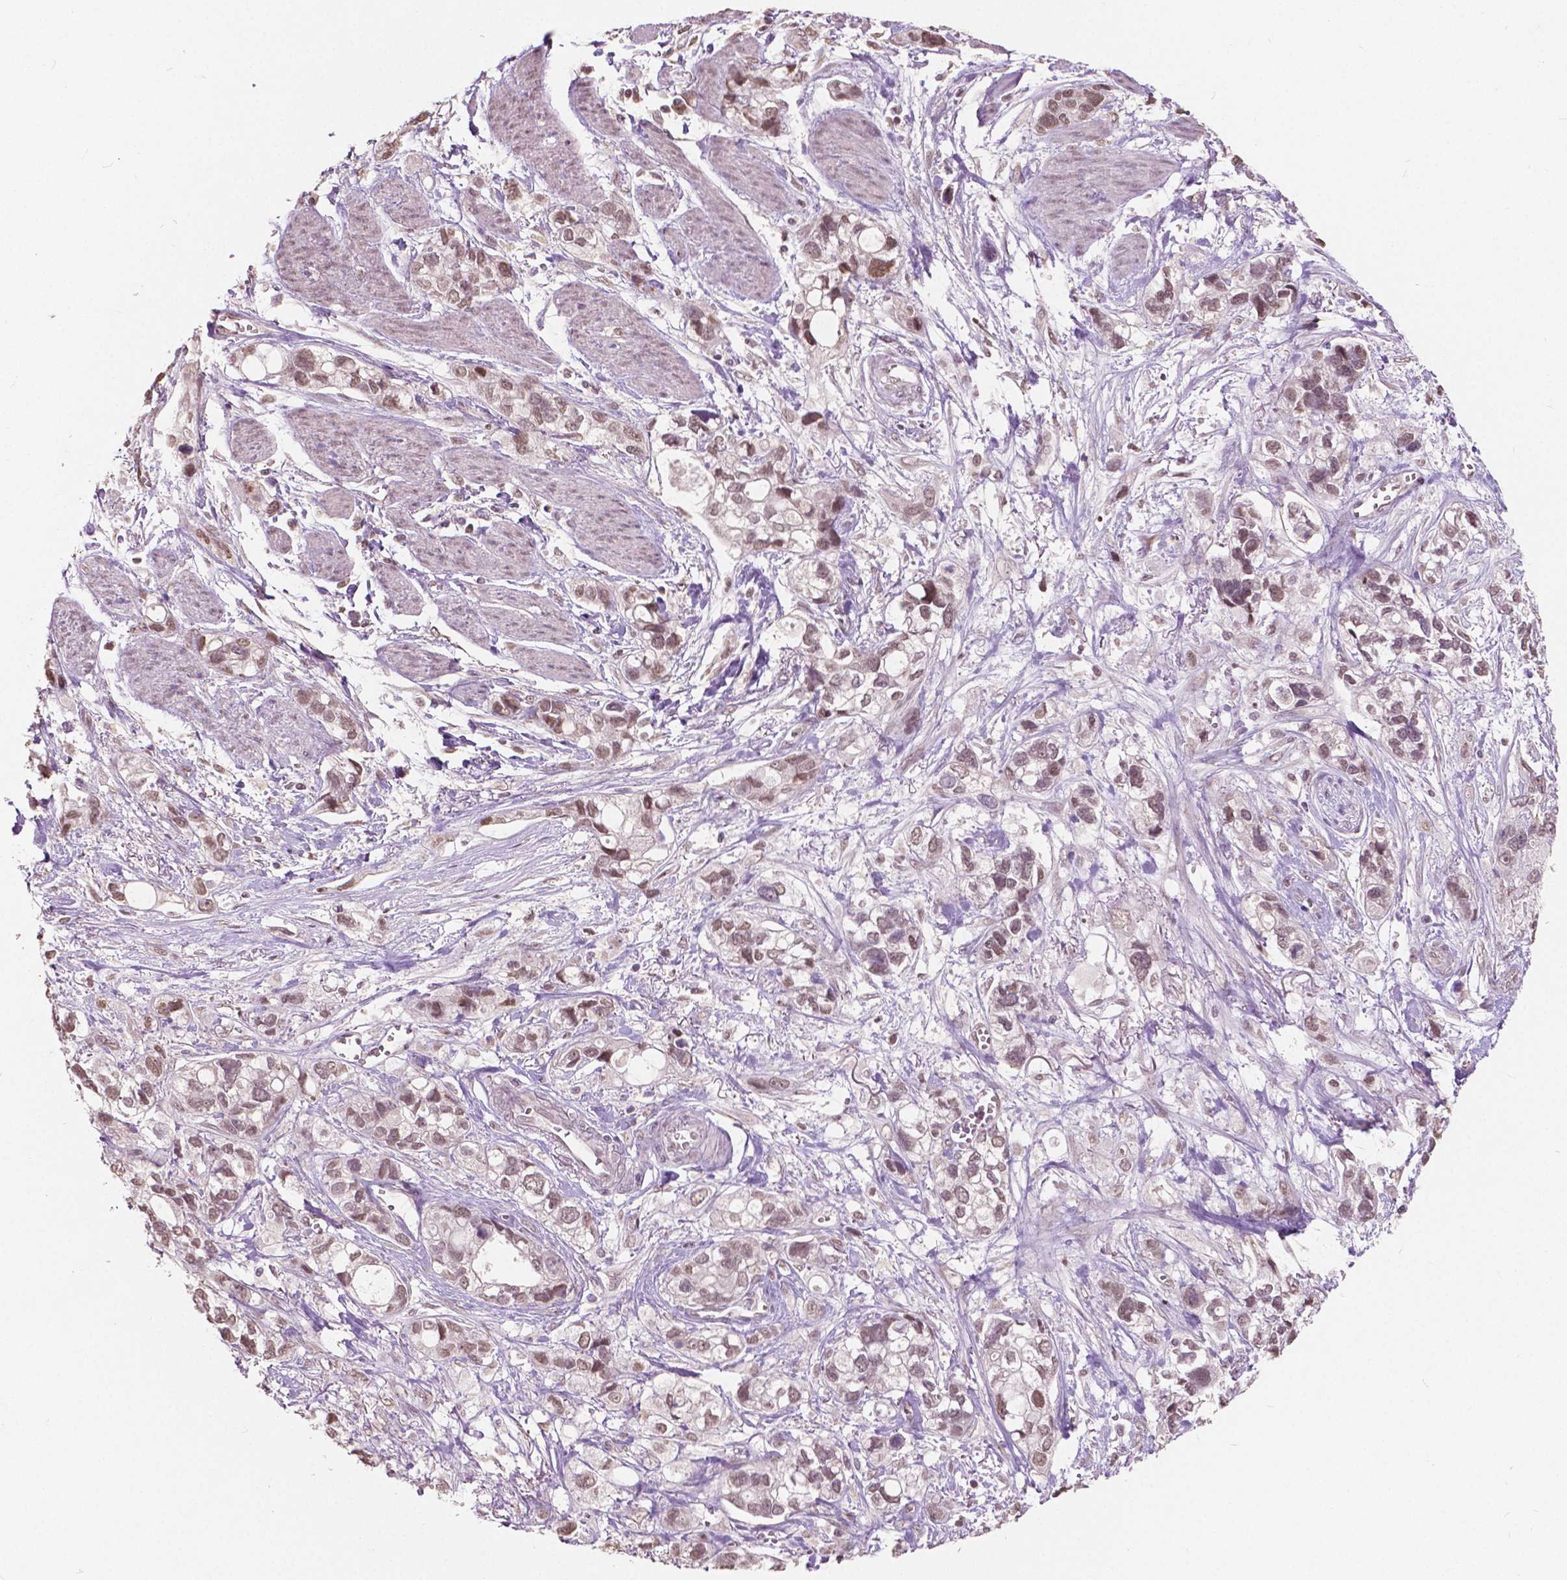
{"staining": {"intensity": "moderate", "quantity": ">75%", "location": "nuclear"}, "tissue": "stomach cancer", "cell_type": "Tumor cells", "image_type": "cancer", "snomed": [{"axis": "morphology", "description": "Adenocarcinoma, NOS"}, {"axis": "topography", "description": "Stomach, upper"}], "caption": "Stomach cancer (adenocarcinoma) stained with DAB immunohistochemistry (IHC) reveals medium levels of moderate nuclear staining in approximately >75% of tumor cells.", "gene": "HOXA10", "patient": {"sex": "female", "age": 81}}